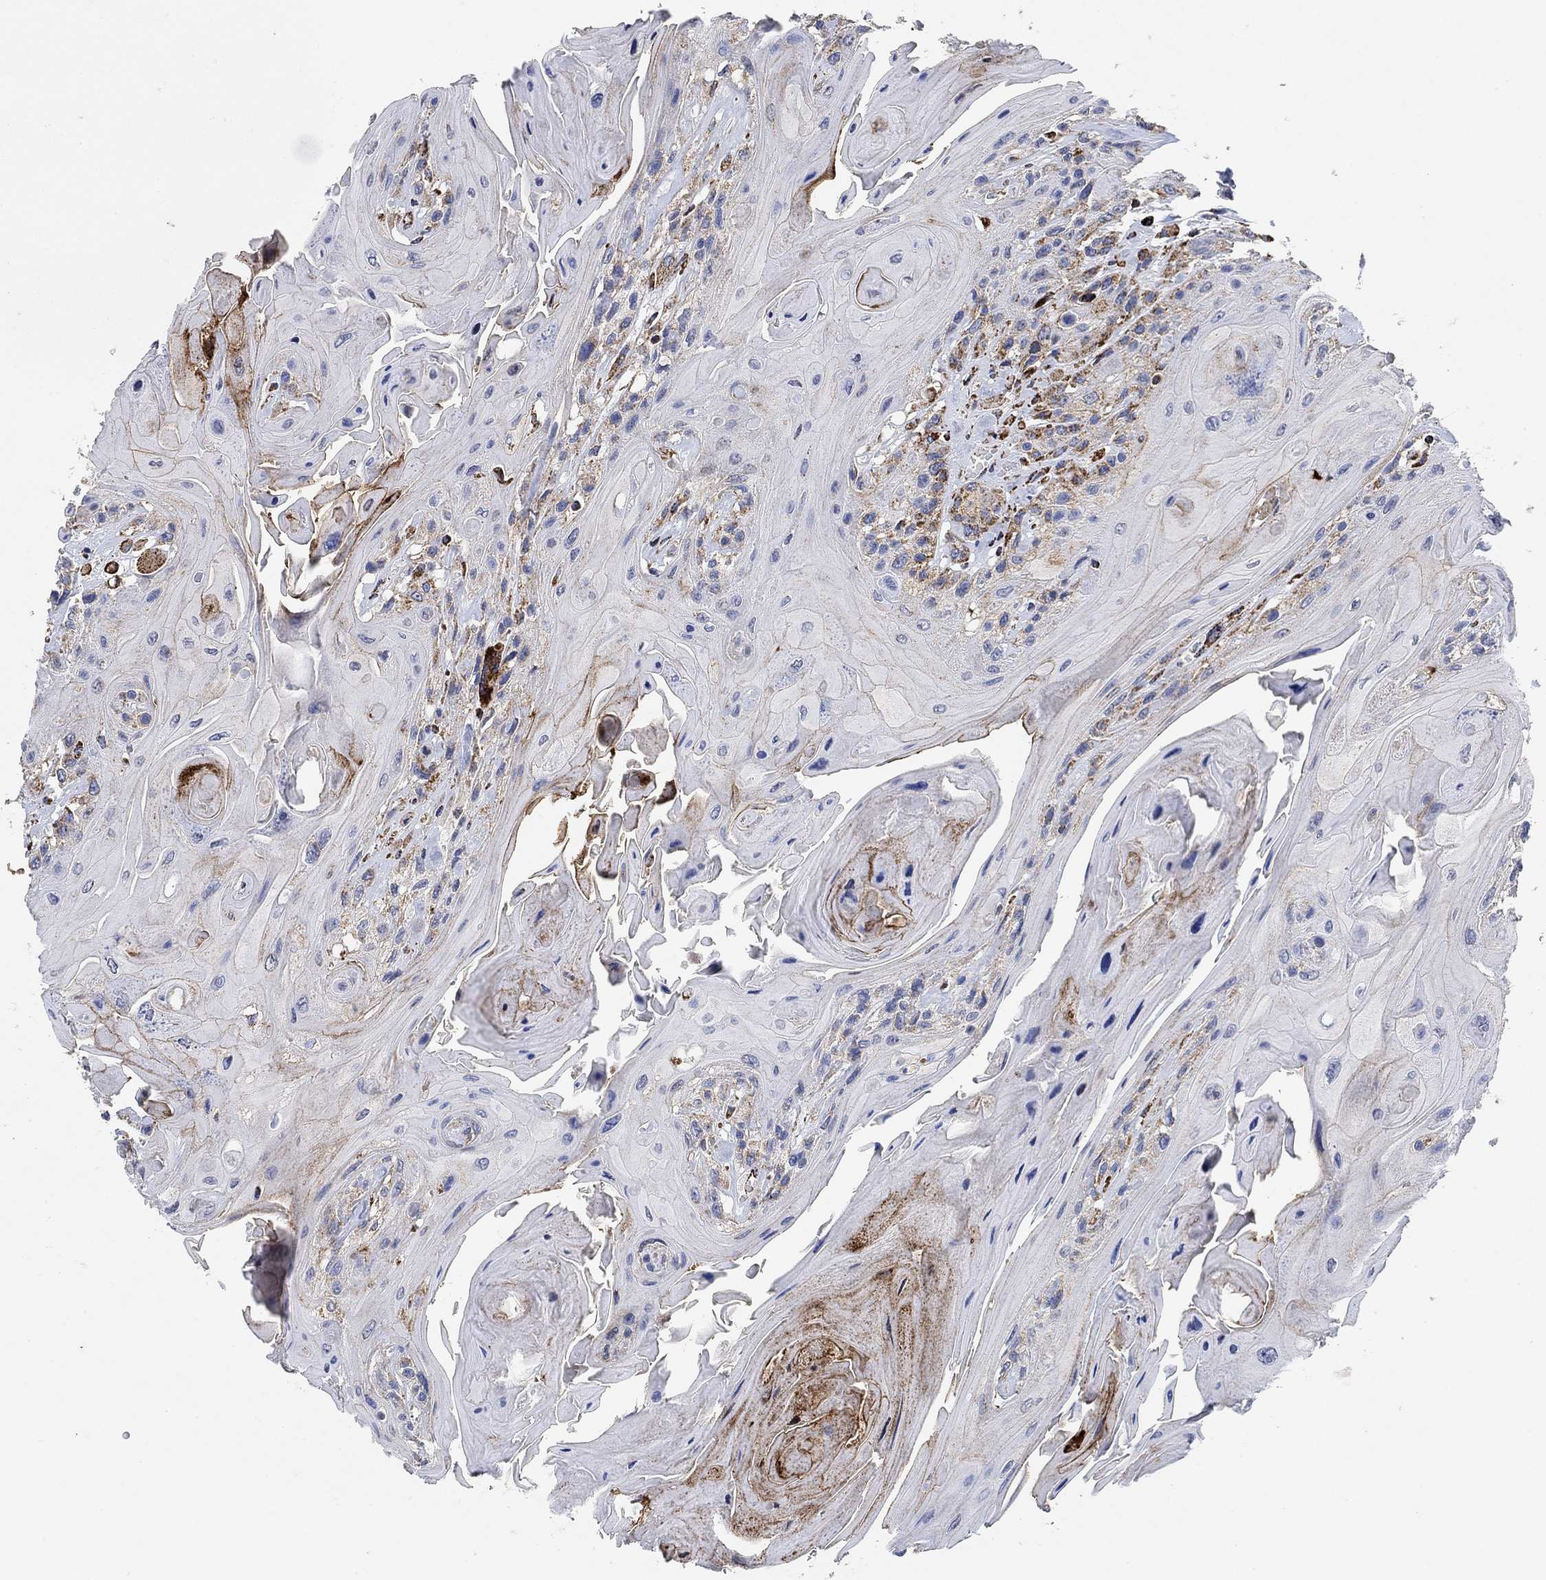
{"staining": {"intensity": "strong", "quantity": "<25%", "location": "cytoplasmic/membranous"}, "tissue": "head and neck cancer", "cell_type": "Tumor cells", "image_type": "cancer", "snomed": [{"axis": "morphology", "description": "Squamous cell carcinoma, NOS"}, {"axis": "topography", "description": "Head-Neck"}], "caption": "Strong cytoplasmic/membranous staining is identified in approximately <25% of tumor cells in head and neck cancer (squamous cell carcinoma).", "gene": "NDUFS3", "patient": {"sex": "female", "age": 59}}